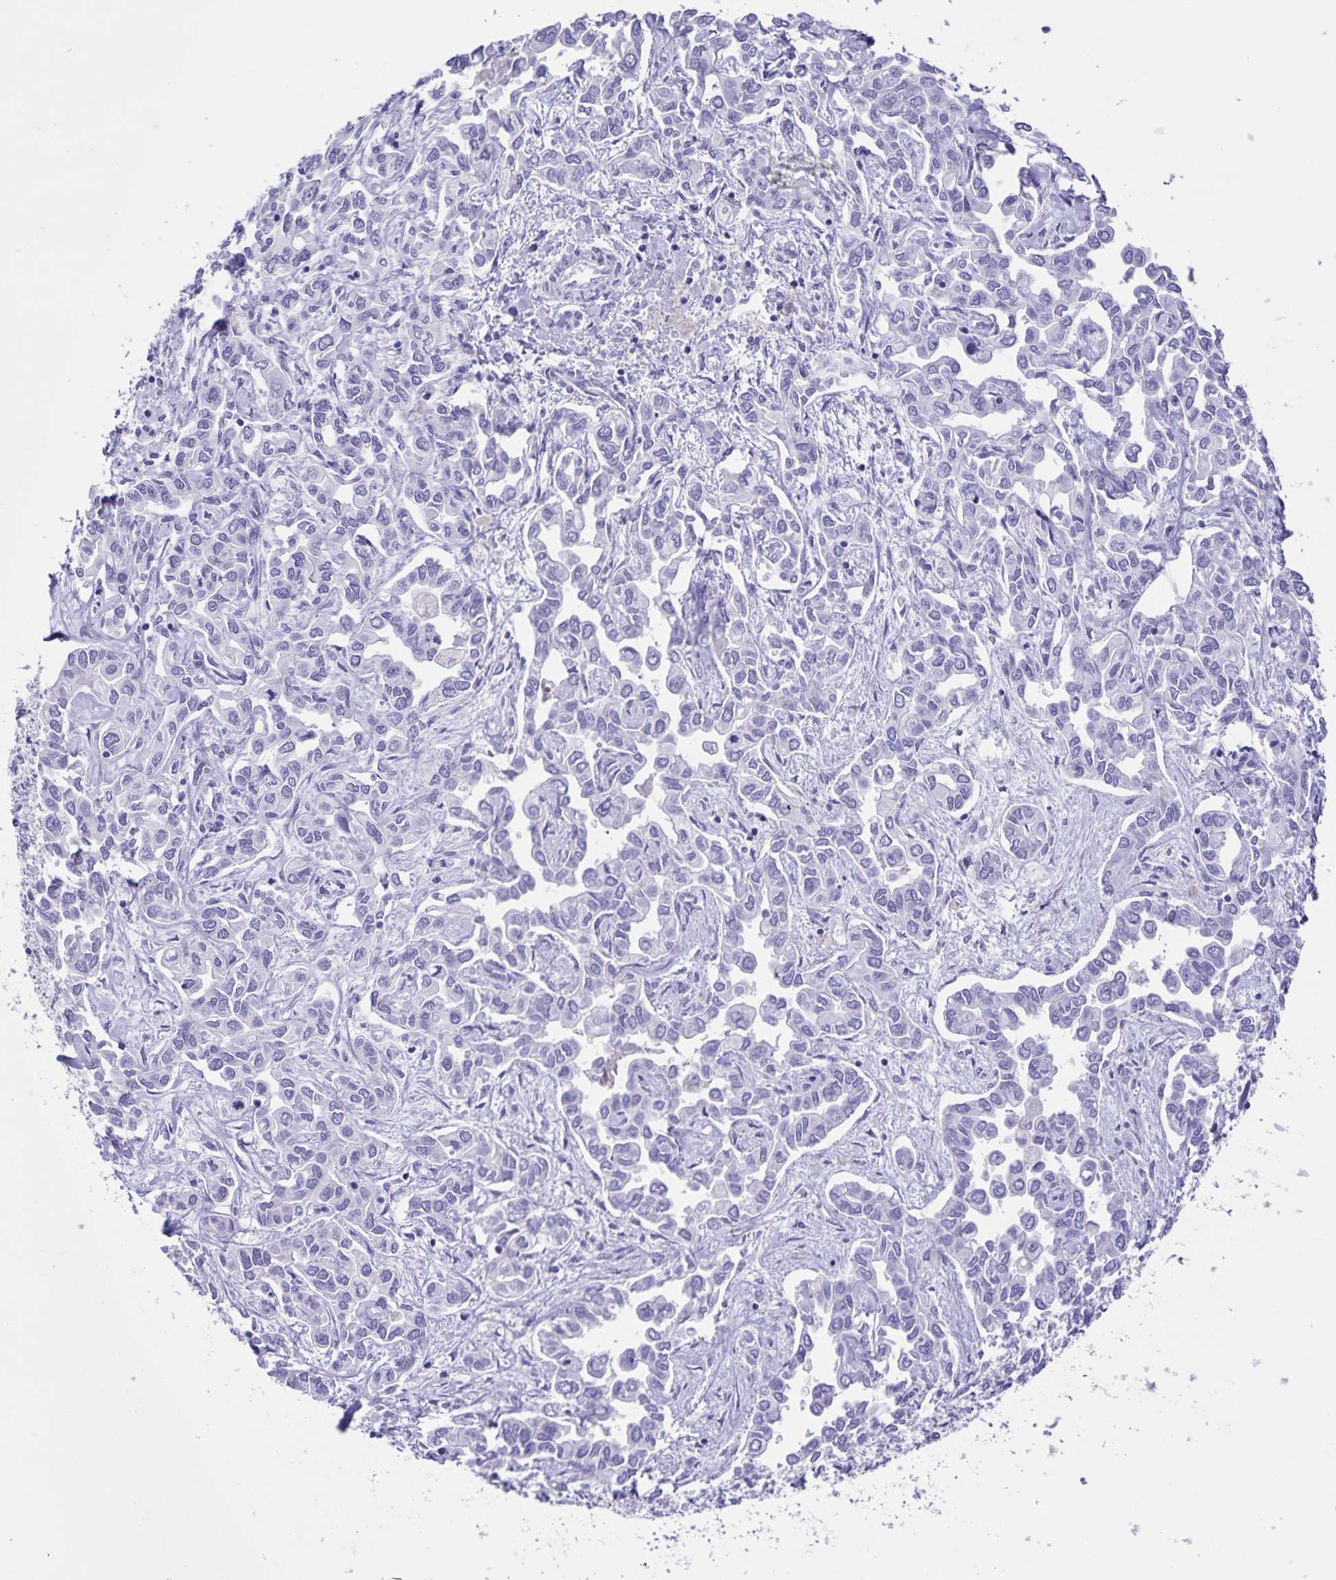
{"staining": {"intensity": "negative", "quantity": "none", "location": "none"}, "tissue": "liver cancer", "cell_type": "Tumor cells", "image_type": "cancer", "snomed": [{"axis": "morphology", "description": "Cholangiocarcinoma"}, {"axis": "topography", "description": "Liver"}], "caption": "Immunohistochemistry (IHC) of liver cholangiocarcinoma reveals no positivity in tumor cells.", "gene": "CAPSL", "patient": {"sex": "female", "age": 64}}